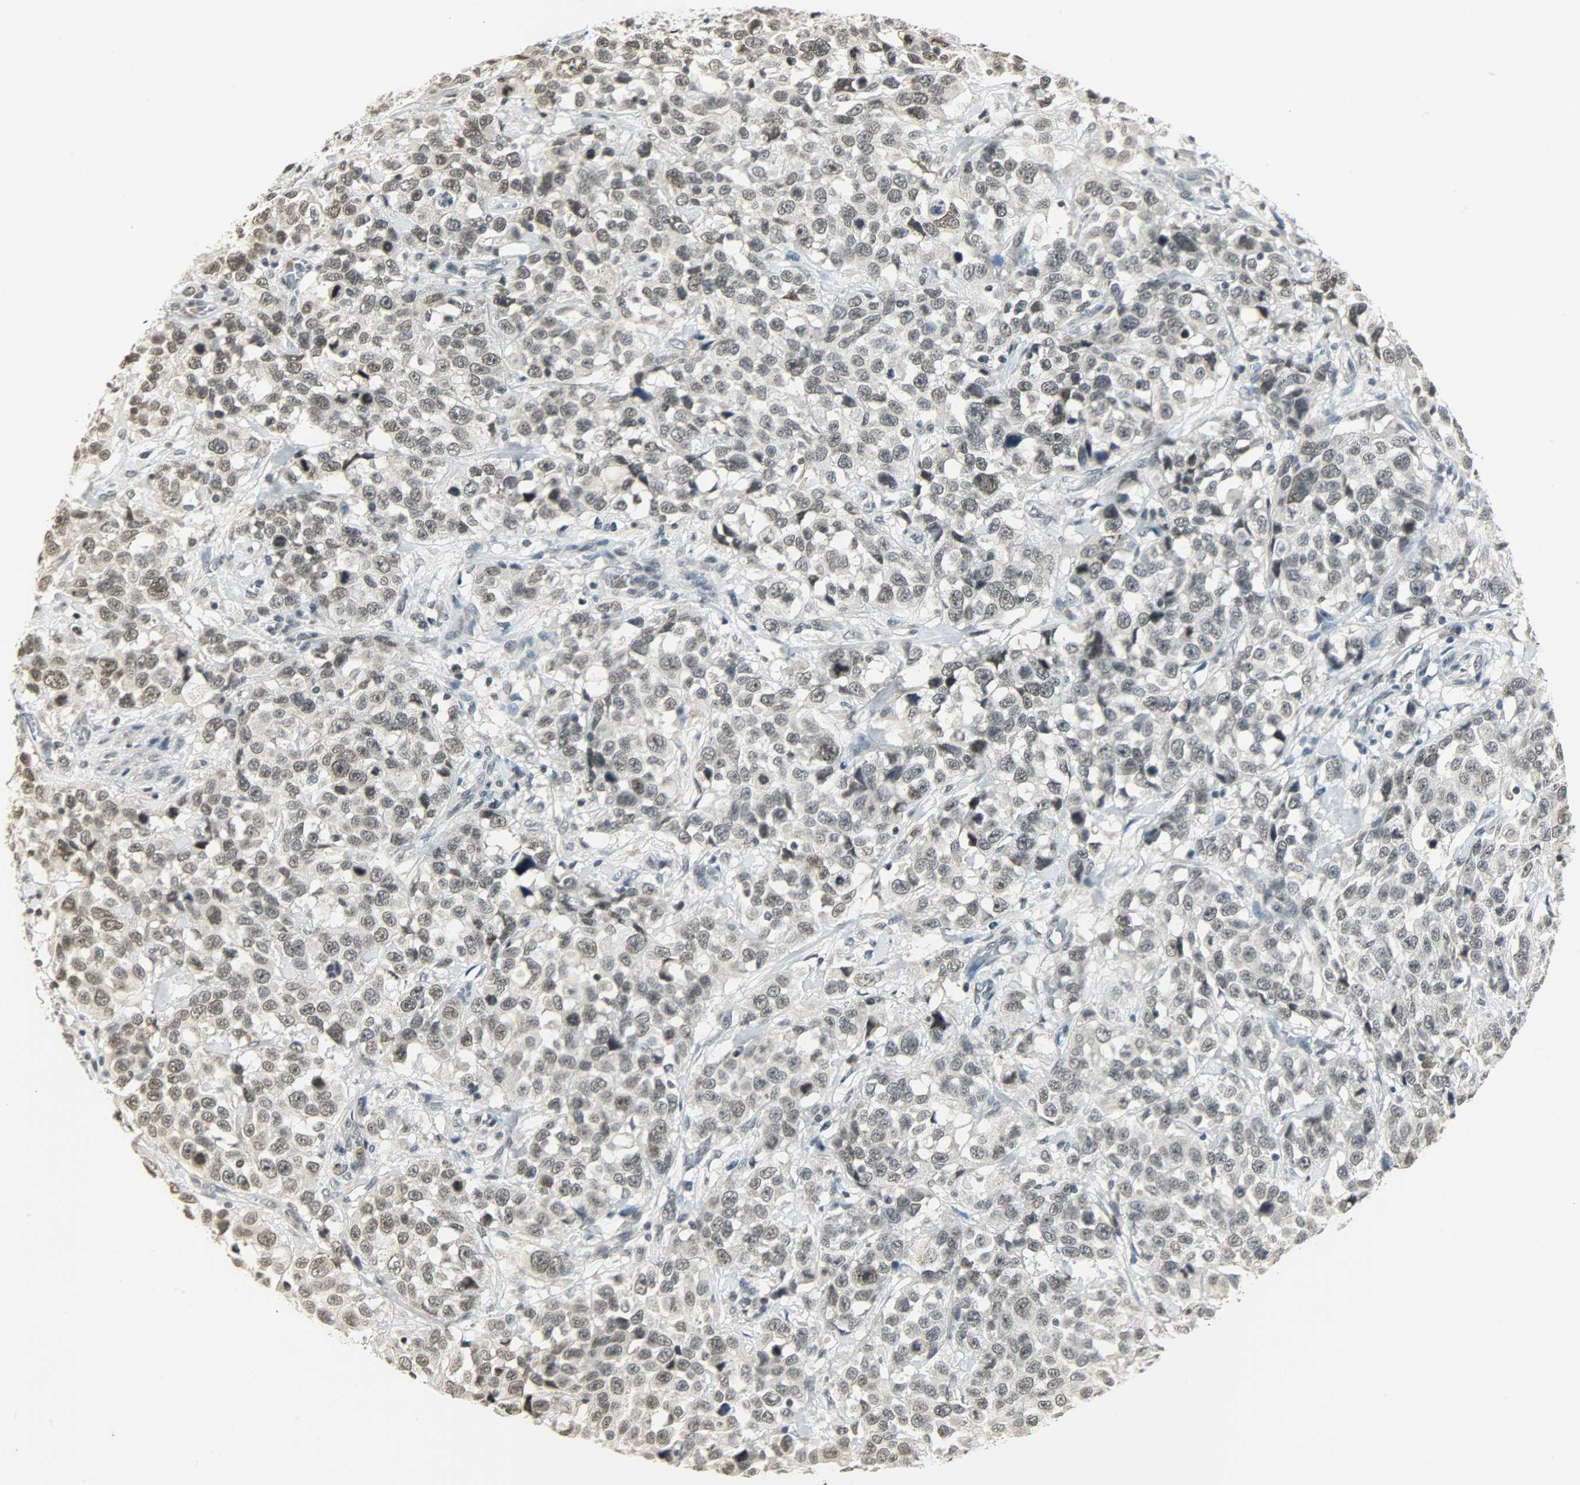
{"staining": {"intensity": "weak", "quantity": "<25%", "location": "nuclear"}, "tissue": "stomach cancer", "cell_type": "Tumor cells", "image_type": "cancer", "snomed": [{"axis": "morphology", "description": "Normal tissue, NOS"}, {"axis": "morphology", "description": "Adenocarcinoma, NOS"}, {"axis": "topography", "description": "Stomach"}], "caption": "Image shows no protein staining in tumor cells of stomach cancer (adenocarcinoma) tissue. (DAB immunohistochemistry with hematoxylin counter stain).", "gene": "SMARCA5", "patient": {"sex": "male", "age": 48}}